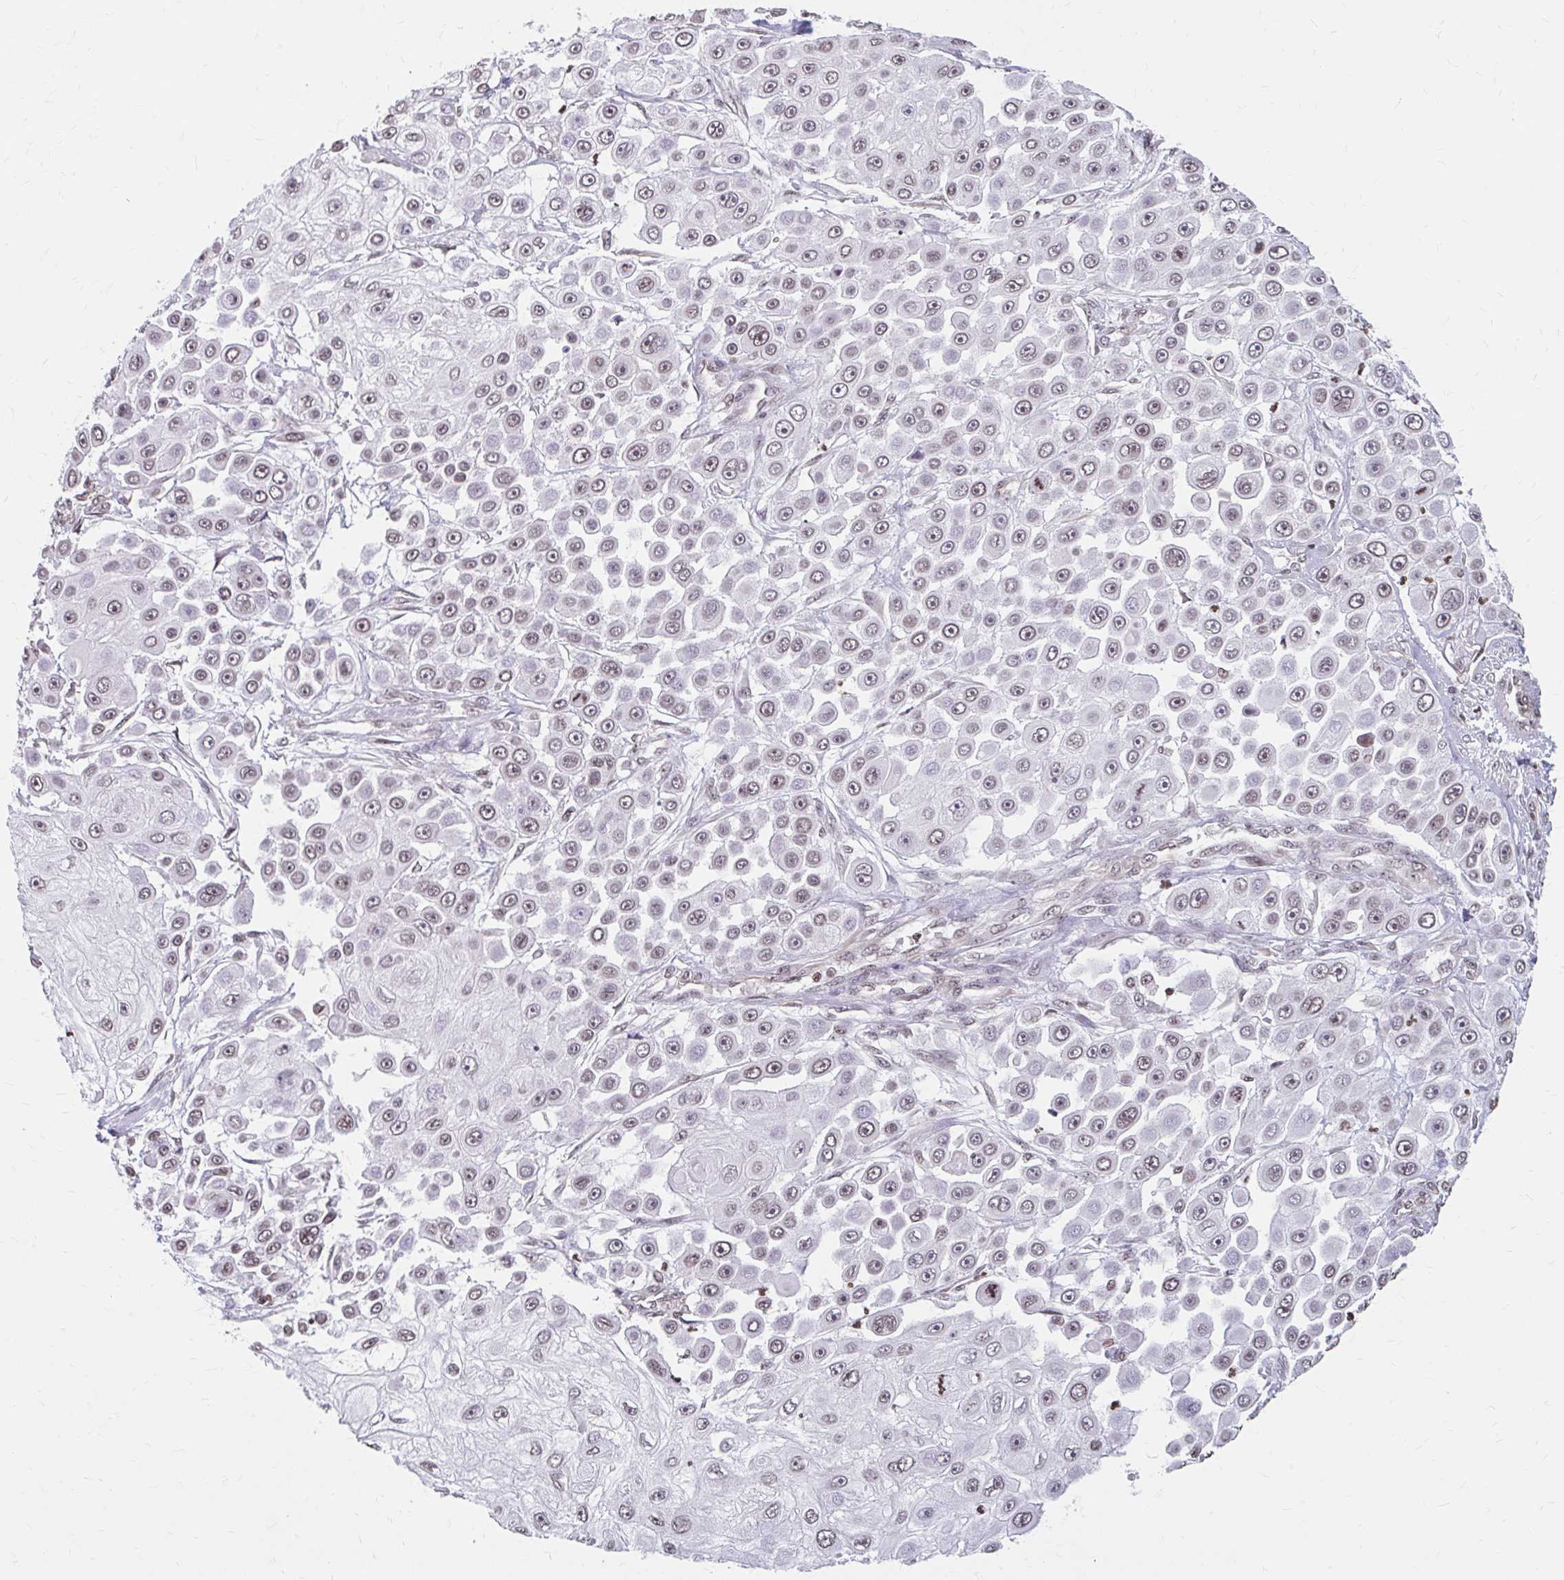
{"staining": {"intensity": "moderate", "quantity": "25%-75%", "location": "nuclear"}, "tissue": "skin cancer", "cell_type": "Tumor cells", "image_type": "cancer", "snomed": [{"axis": "morphology", "description": "Squamous cell carcinoma, NOS"}, {"axis": "topography", "description": "Skin"}], "caption": "Immunohistochemical staining of skin cancer displays moderate nuclear protein staining in about 25%-75% of tumor cells. (brown staining indicates protein expression, while blue staining denotes nuclei).", "gene": "ORC3", "patient": {"sex": "male", "age": 67}}